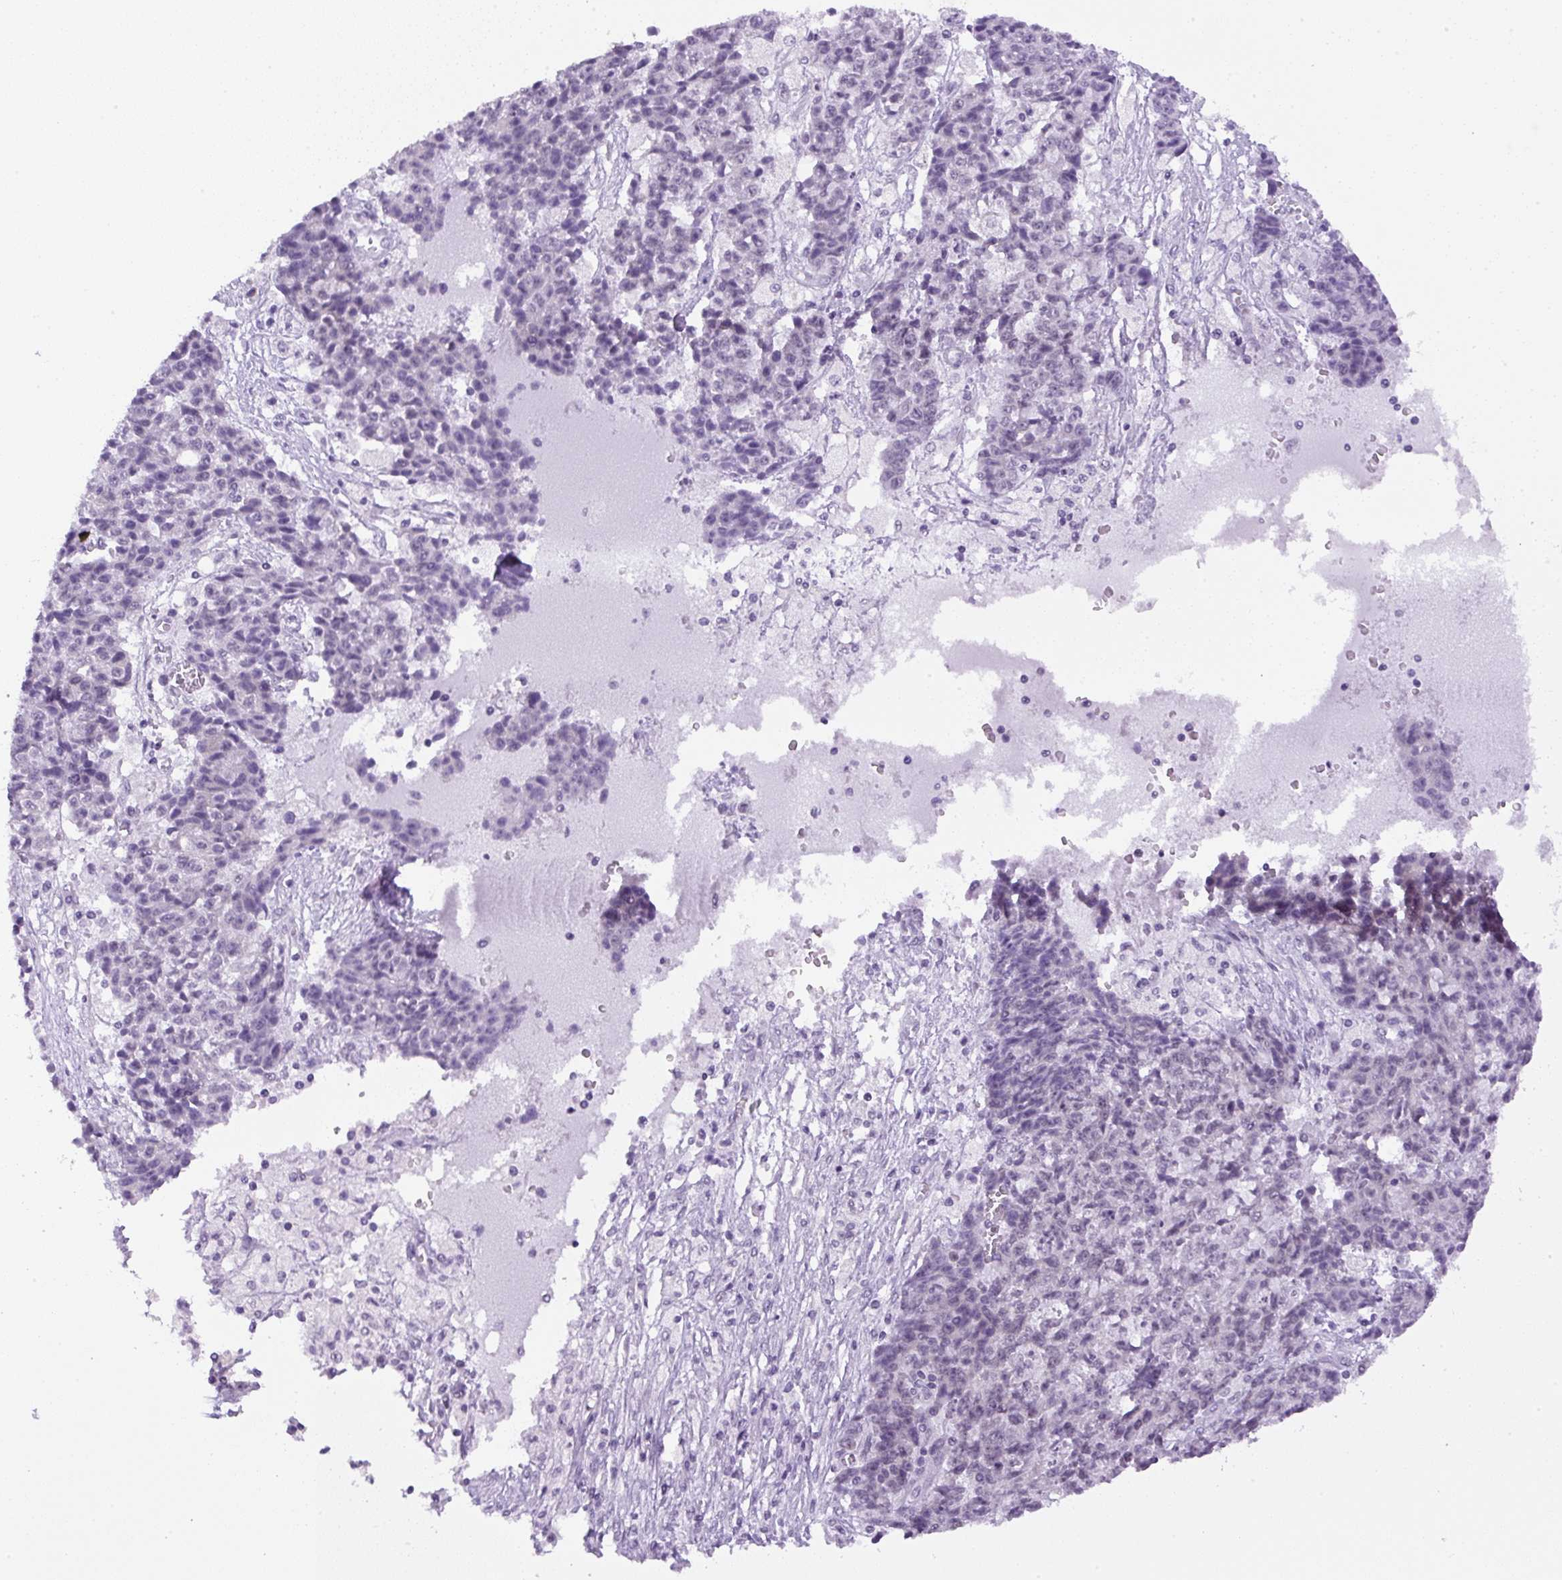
{"staining": {"intensity": "negative", "quantity": "none", "location": "none"}, "tissue": "ovarian cancer", "cell_type": "Tumor cells", "image_type": "cancer", "snomed": [{"axis": "morphology", "description": "Carcinoma, endometroid"}, {"axis": "topography", "description": "Ovary"}], "caption": "A high-resolution image shows immunohistochemistry (IHC) staining of ovarian cancer (endometroid carcinoma), which shows no significant staining in tumor cells. (DAB immunohistochemistry (IHC), high magnification).", "gene": "RHBDD2", "patient": {"sex": "female", "age": 42}}